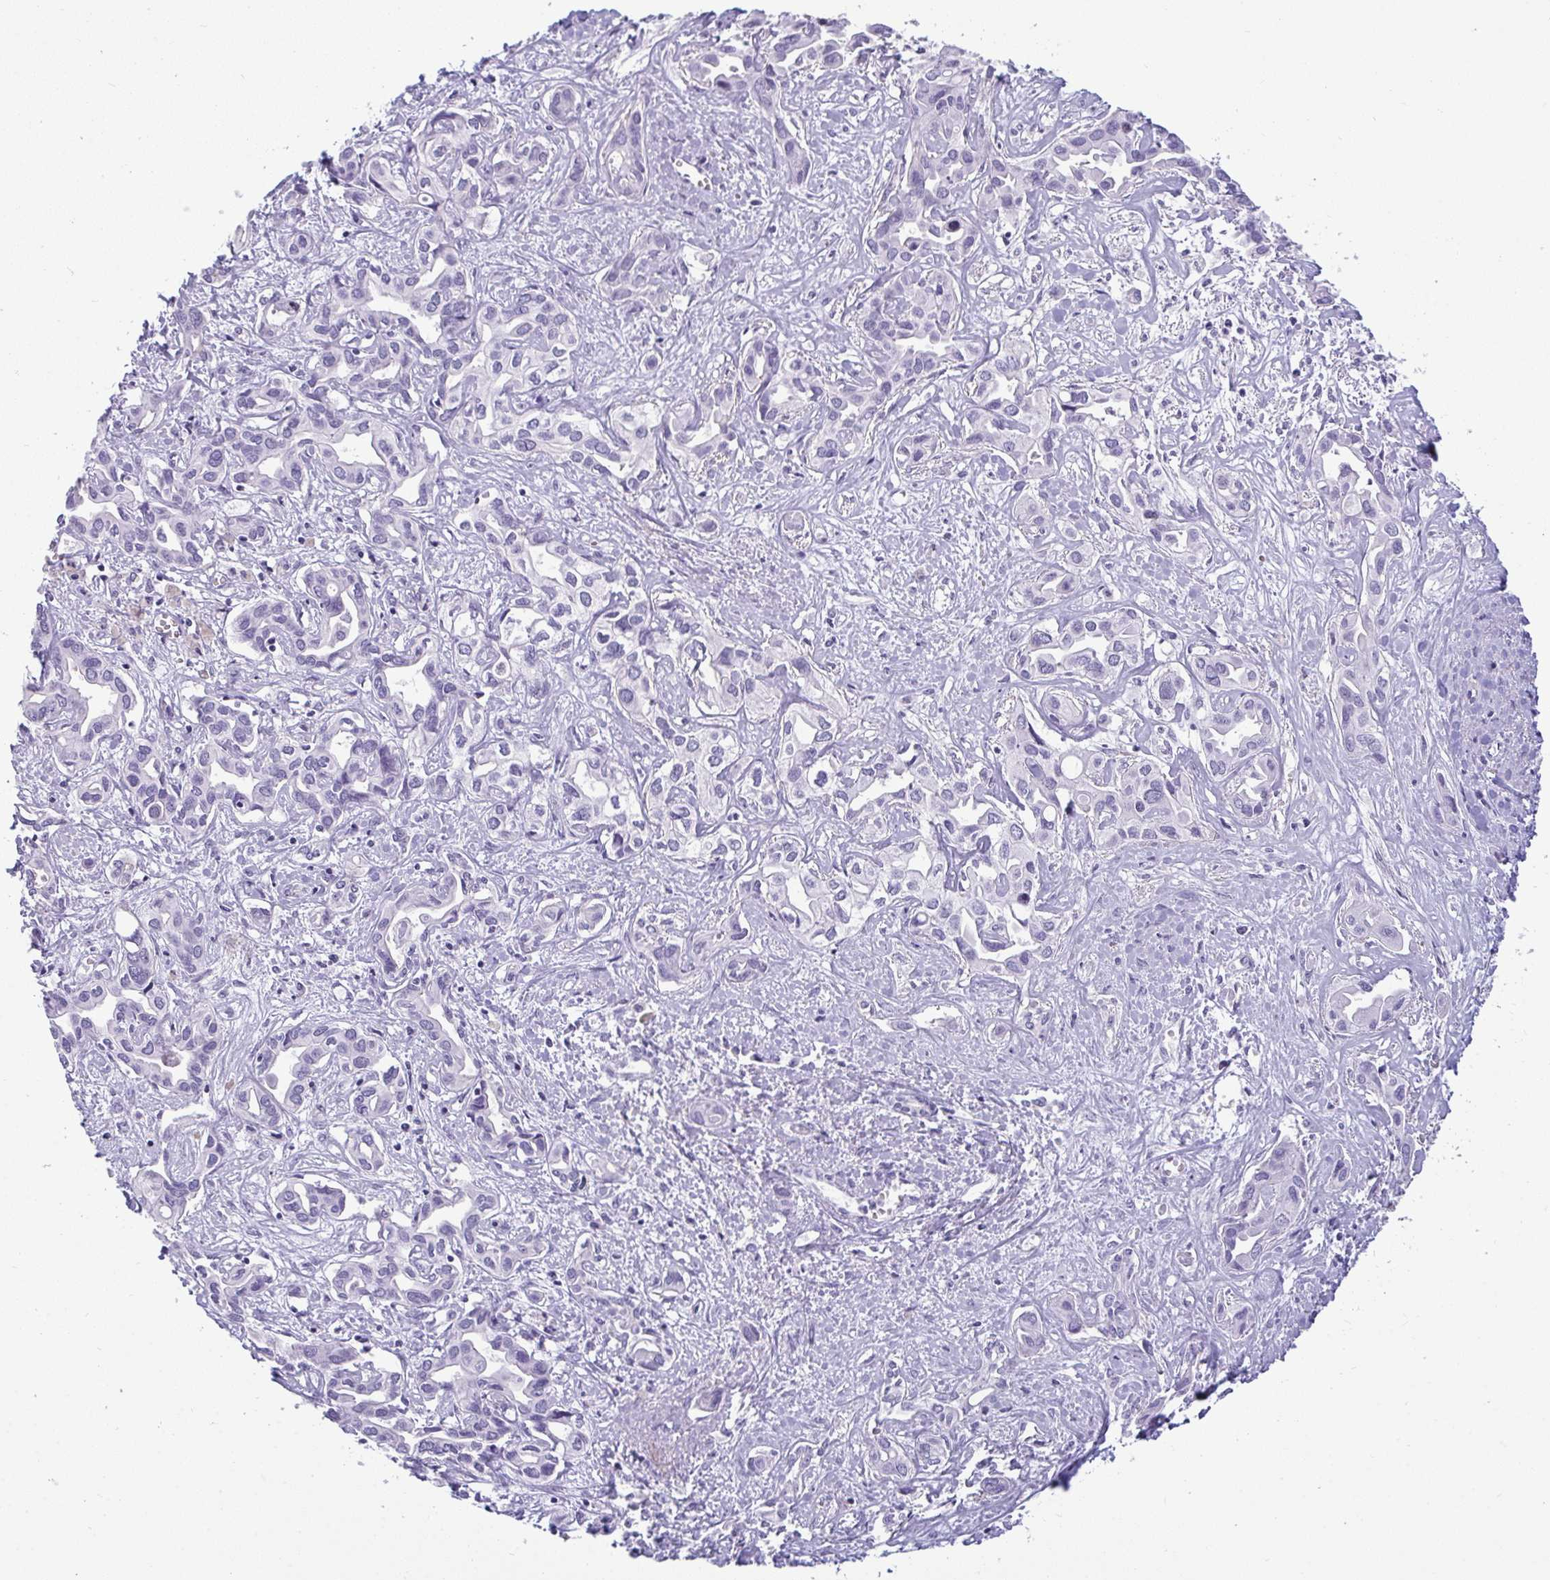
{"staining": {"intensity": "negative", "quantity": "none", "location": "none"}, "tissue": "liver cancer", "cell_type": "Tumor cells", "image_type": "cancer", "snomed": [{"axis": "morphology", "description": "Cholangiocarcinoma"}, {"axis": "topography", "description": "Liver"}], "caption": "Liver cholangiocarcinoma was stained to show a protein in brown. There is no significant positivity in tumor cells. (DAB immunohistochemistry visualized using brightfield microscopy, high magnification).", "gene": "SUZ12", "patient": {"sex": "female", "age": 64}}